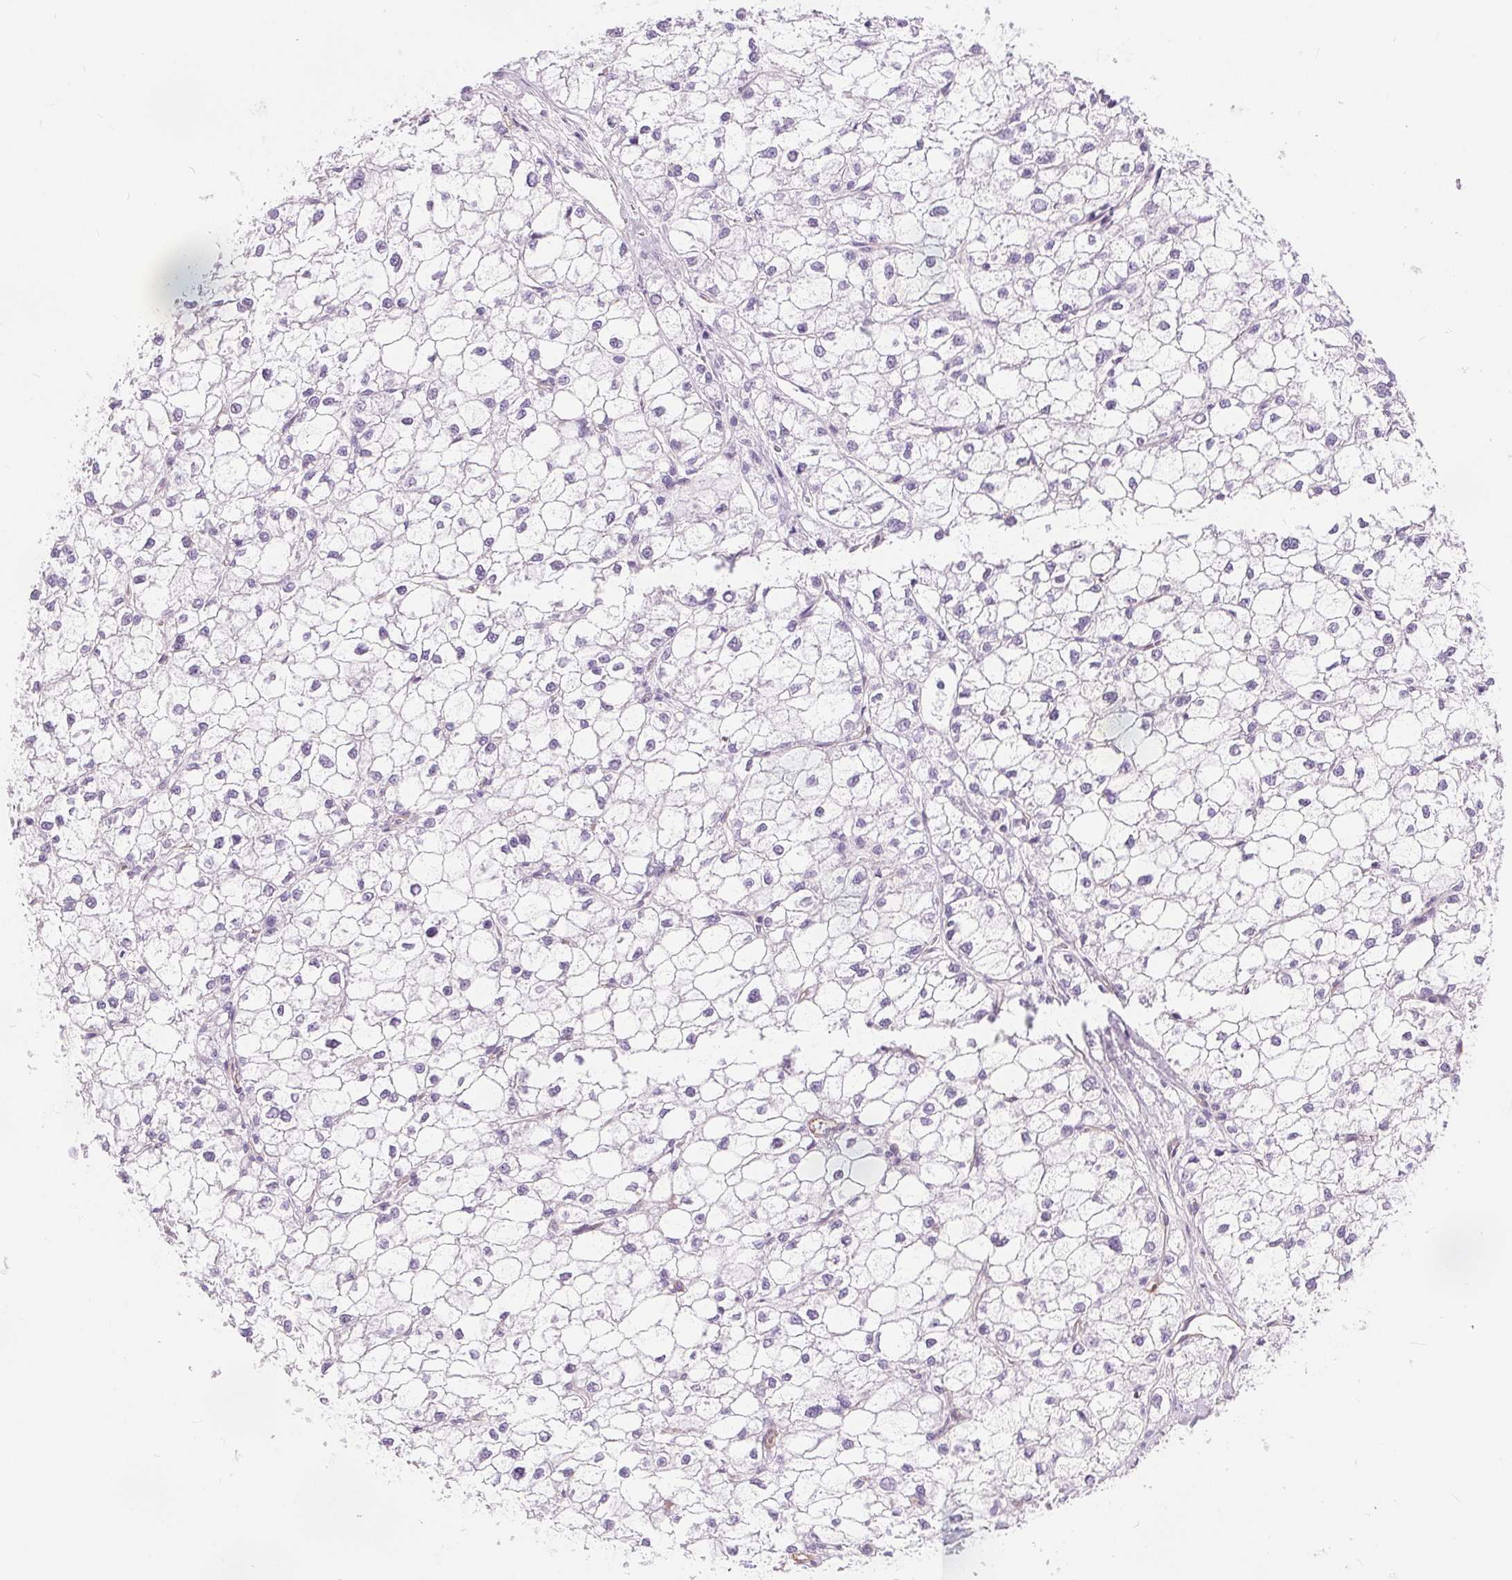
{"staining": {"intensity": "negative", "quantity": "none", "location": "none"}, "tissue": "liver cancer", "cell_type": "Tumor cells", "image_type": "cancer", "snomed": [{"axis": "morphology", "description": "Carcinoma, Hepatocellular, NOS"}, {"axis": "topography", "description": "Liver"}], "caption": "This is a micrograph of immunohistochemistry (IHC) staining of liver hepatocellular carcinoma, which shows no expression in tumor cells.", "gene": "GFAP", "patient": {"sex": "female", "age": 43}}